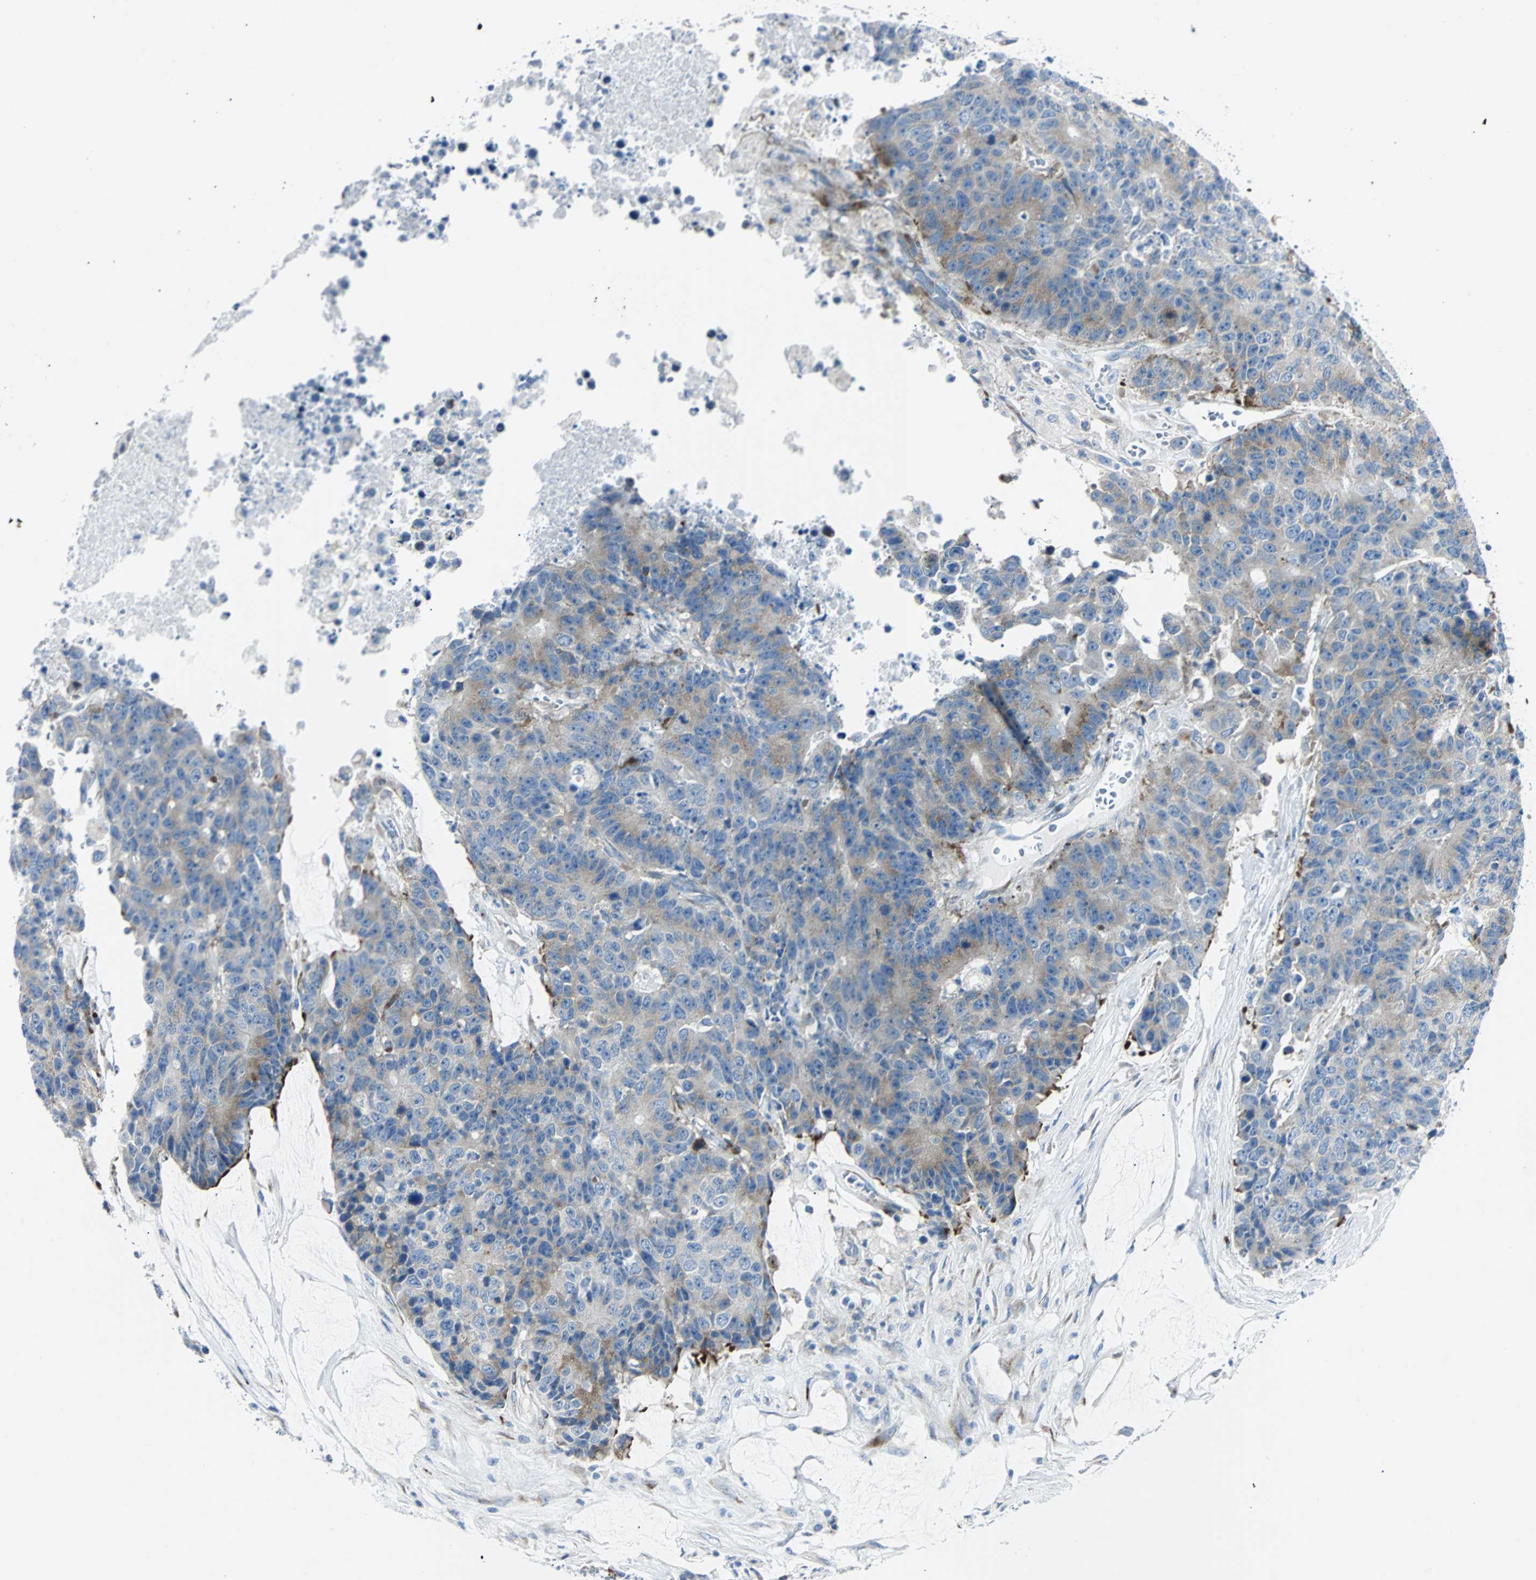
{"staining": {"intensity": "weak", "quantity": ">75%", "location": "cytoplasmic/membranous"}, "tissue": "colorectal cancer", "cell_type": "Tumor cells", "image_type": "cancer", "snomed": [{"axis": "morphology", "description": "Adenocarcinoma, NOS"}, {"axis": "topography", "description": "Colon"}], "caption": "Colorectal adenocarcinoma stained with a brown dye reveals weak cytoplasmic/membranous positive positivity in approximately >75% of tumor cells.", "gene": "BBC3", "patient": {"sex": "female", "age": 86}}